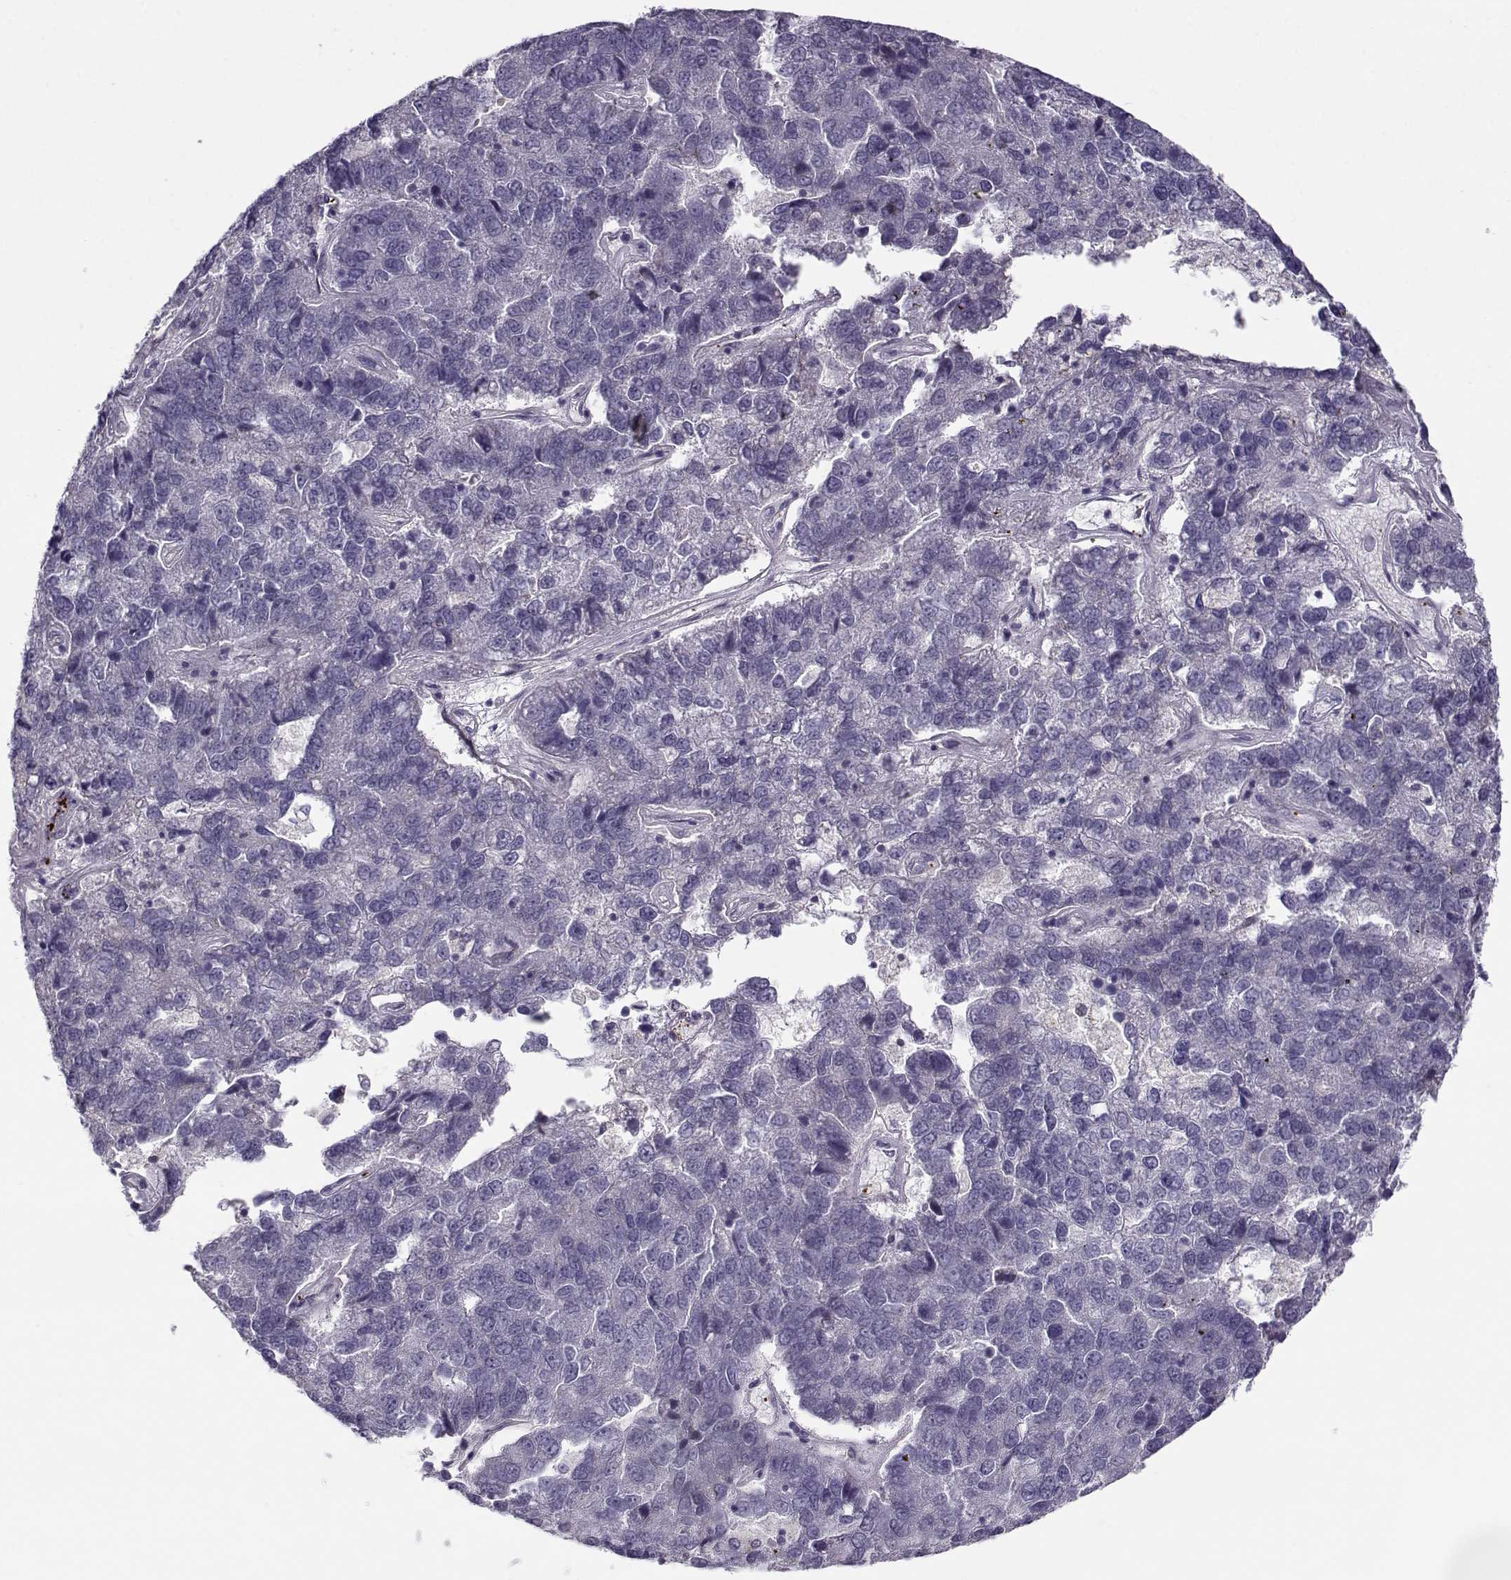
{"staining": {"intensity": "negative", "quantity": "none", "location": "none"}, "tissue": "pancreatic cancer", "cell_type": "Tumor cells", "image_type": "cancer", "snomed": [{"axis": "morphology", "description": "Adenocarcinoma, NOS"}, {"axis": "topography", "description": "Pancreas"}], "caption": "Tumor cells are negative for protein expression in human adenocarcinoma (pancreatic).", "gene": "KLF17", "patient": {"sex": "female", "age": 61}}